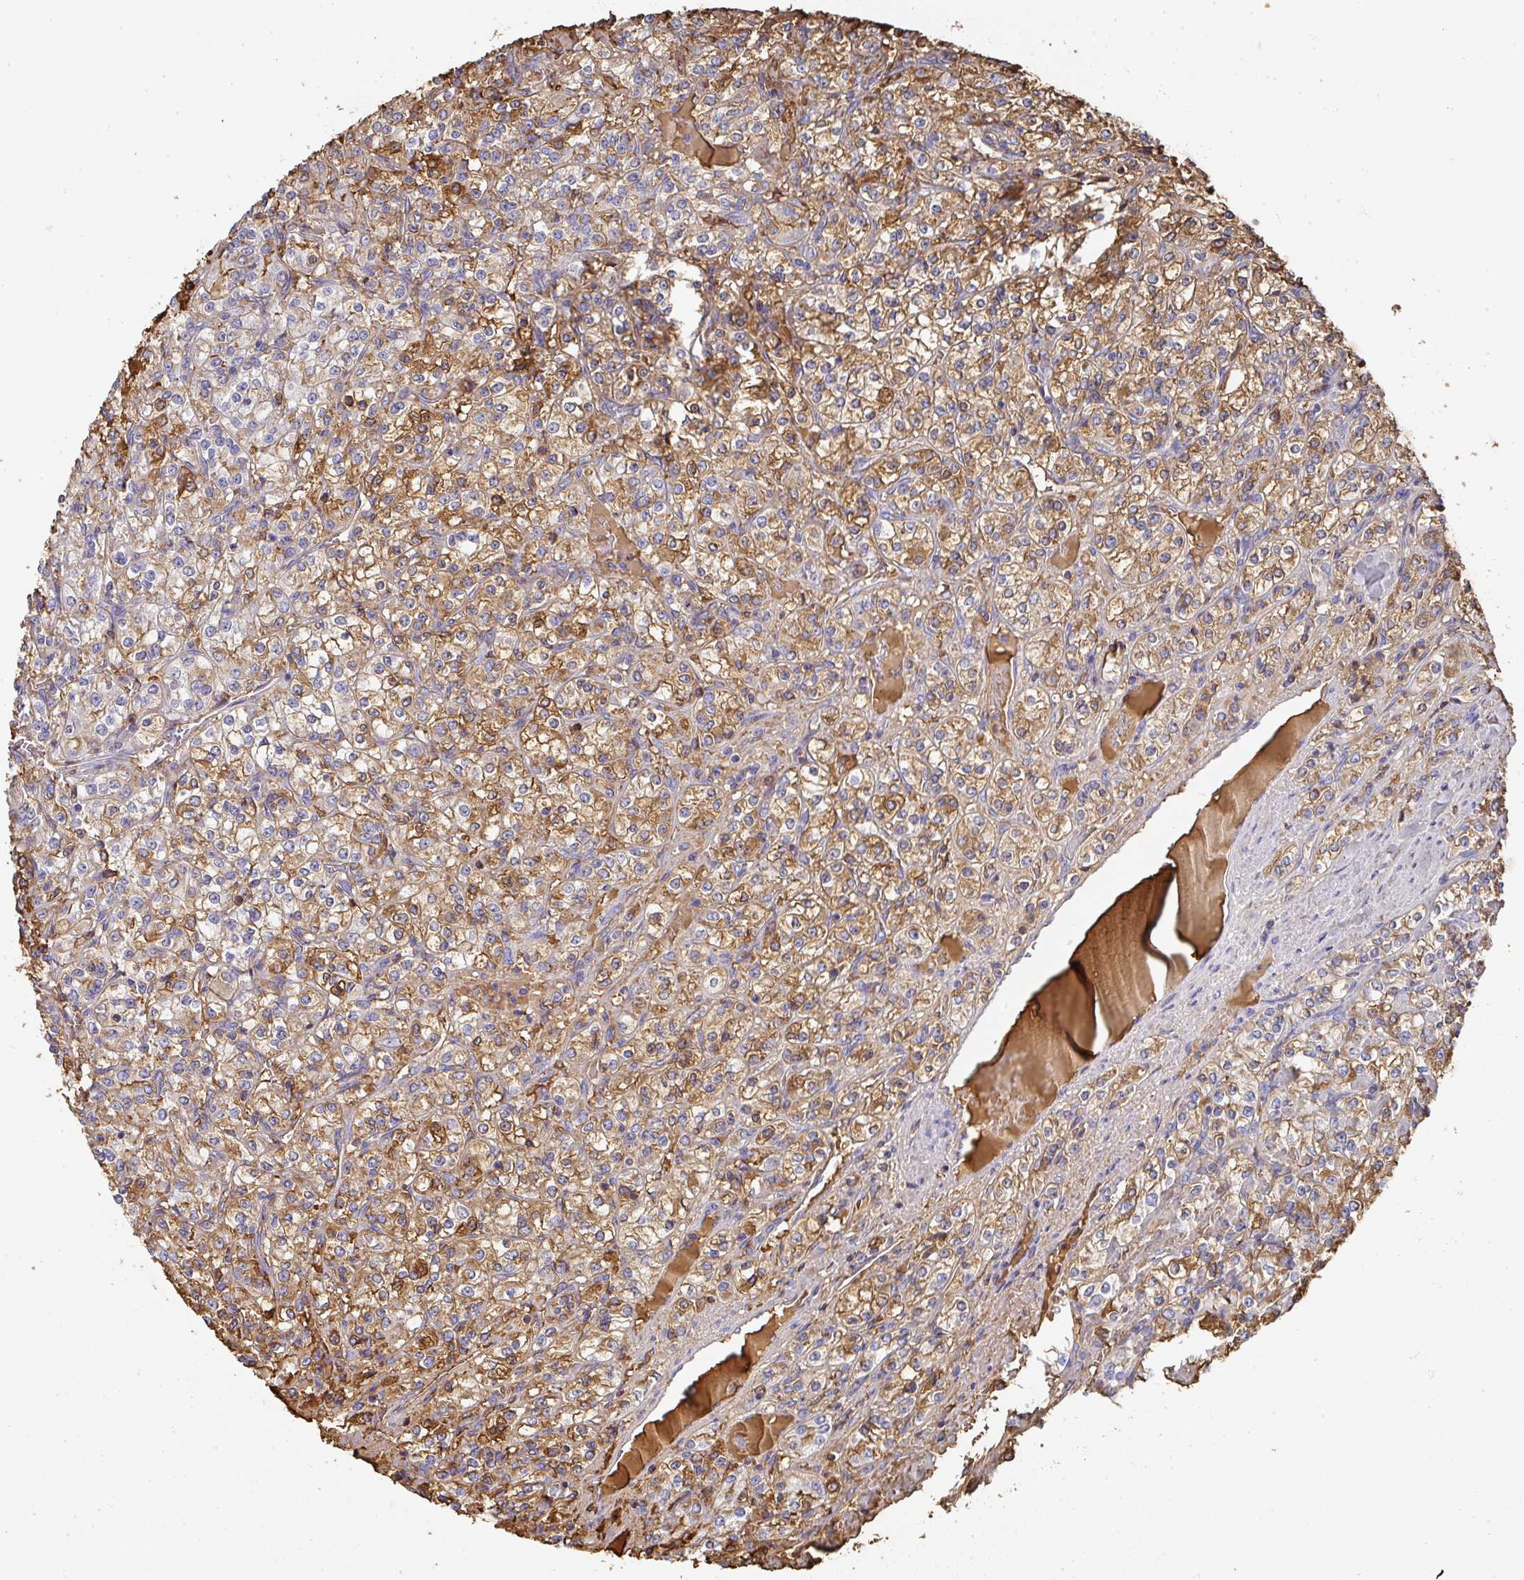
{"staining": {"intensity": "moderate", "quantity": ">75%", "location": "cytoplasmic/membranous"}, "tissue": "renal cancer", "cell_type": "Tumor cells", "image_type": "cancer", "snomed": [{"axis": "morphology", "description": "Adenocarcinoma, NOS"}, {"axis": "topography", "description": "Kidney"}], "caption": "Immunohistochemistry image of neoplastic tissue: adenocarcinoma (renal) stained using IHC displays medium levels of moderate protein expression localized specifically in the cytoplasmic/membranous of tumor cells, appearing as a cytoplasmic/membranous brown color.", "gene": "ALB", "patient": {"sex": "male", "age": 77}}